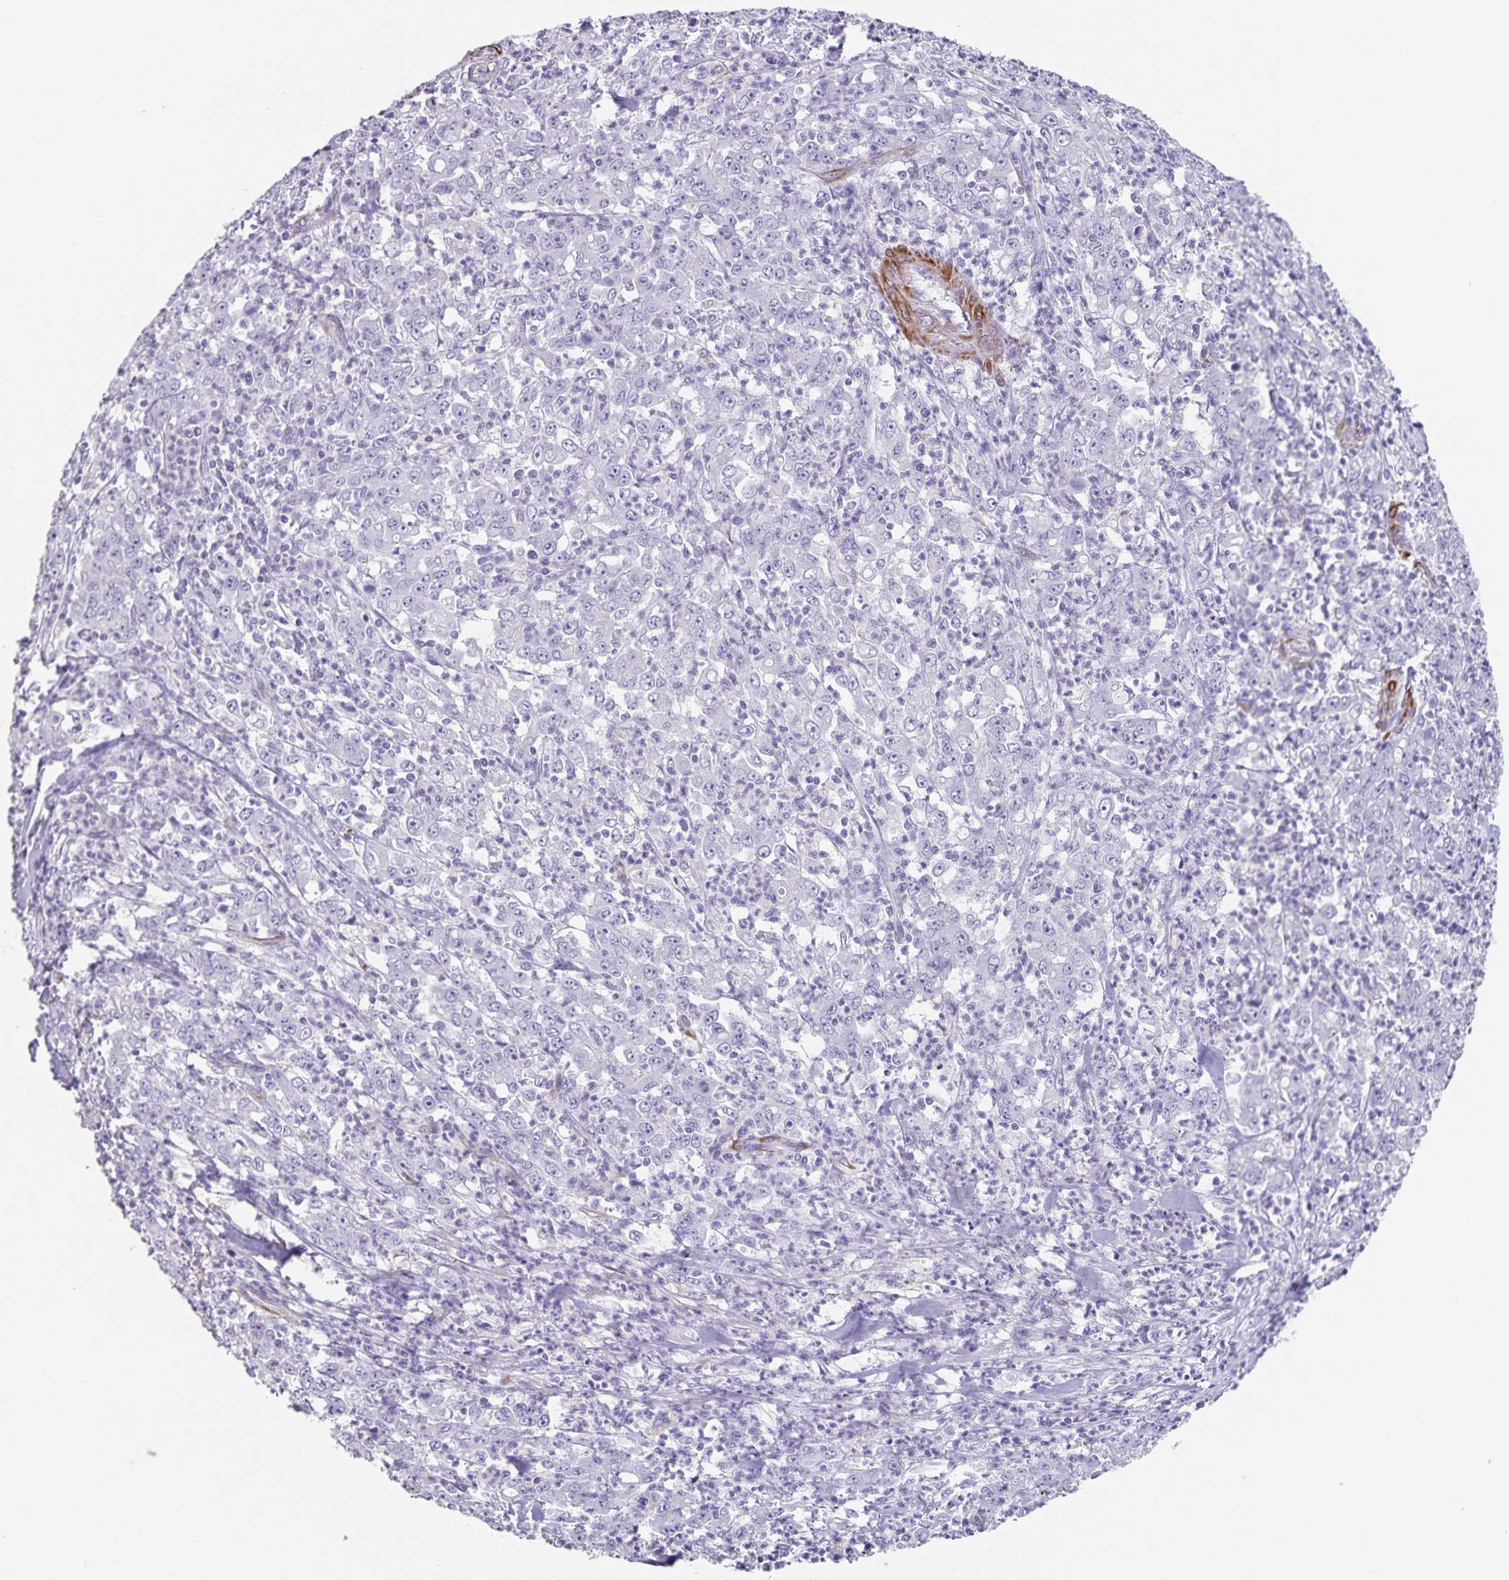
{"staining": {"intensity": "negative", "quantity": "none", "location": "none"}, "tissue": "stomach cancer", "cell_type": "Tumor cells", "image_type": "cancer", "snomed": [{"axis": "morphology", "description": "Adenocarcinoma, NOS"}, {"axis": "topography", "description": "Stomach, lower"}], "caption": "Human stomach cancer (adenocarcinoma) stained for a protein using IHC displays no staining in tumor cells.", "gene": "SYNM", "patient": {"sex": "female", "age": 71}}